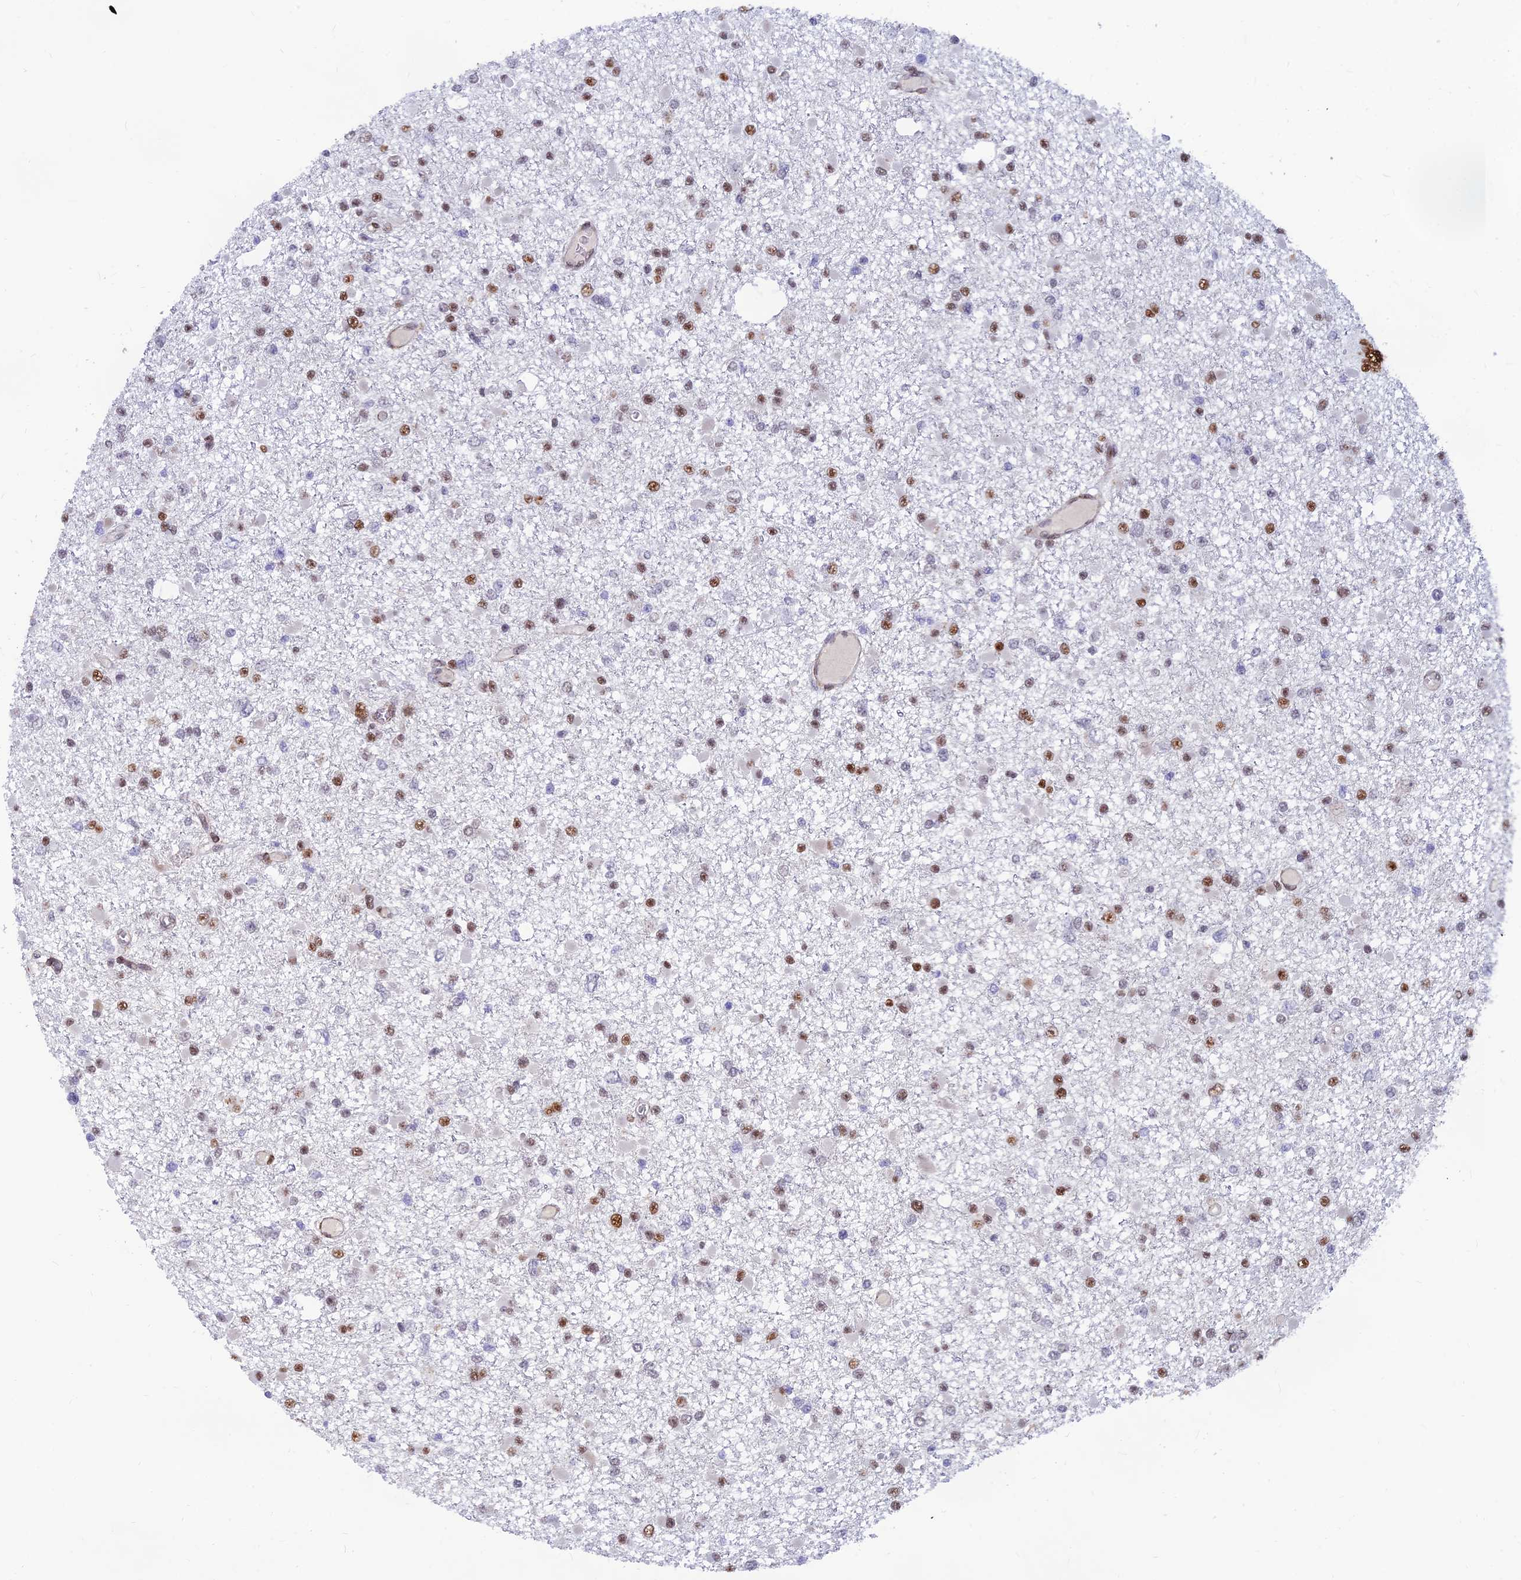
{"staining": {"intensity": "moderate", "quantity": "25%-75%", "location": "nuclear"}, "tissue": "glioma", "cell_type": "Tumor cells", "image_type": "cancer", "snomed": [{"axis": "morphology", "description": "Glioma, malignant, Low grade"}, {"axis": "topography", "description": "Brain"}], "caption": "Protein analysis of glioma tissue displays moderate nuclear expression in approximately 25%-75% of tumor cells.", "gene": "CLK4", "patient": {"sex": "female", "age": 22}}